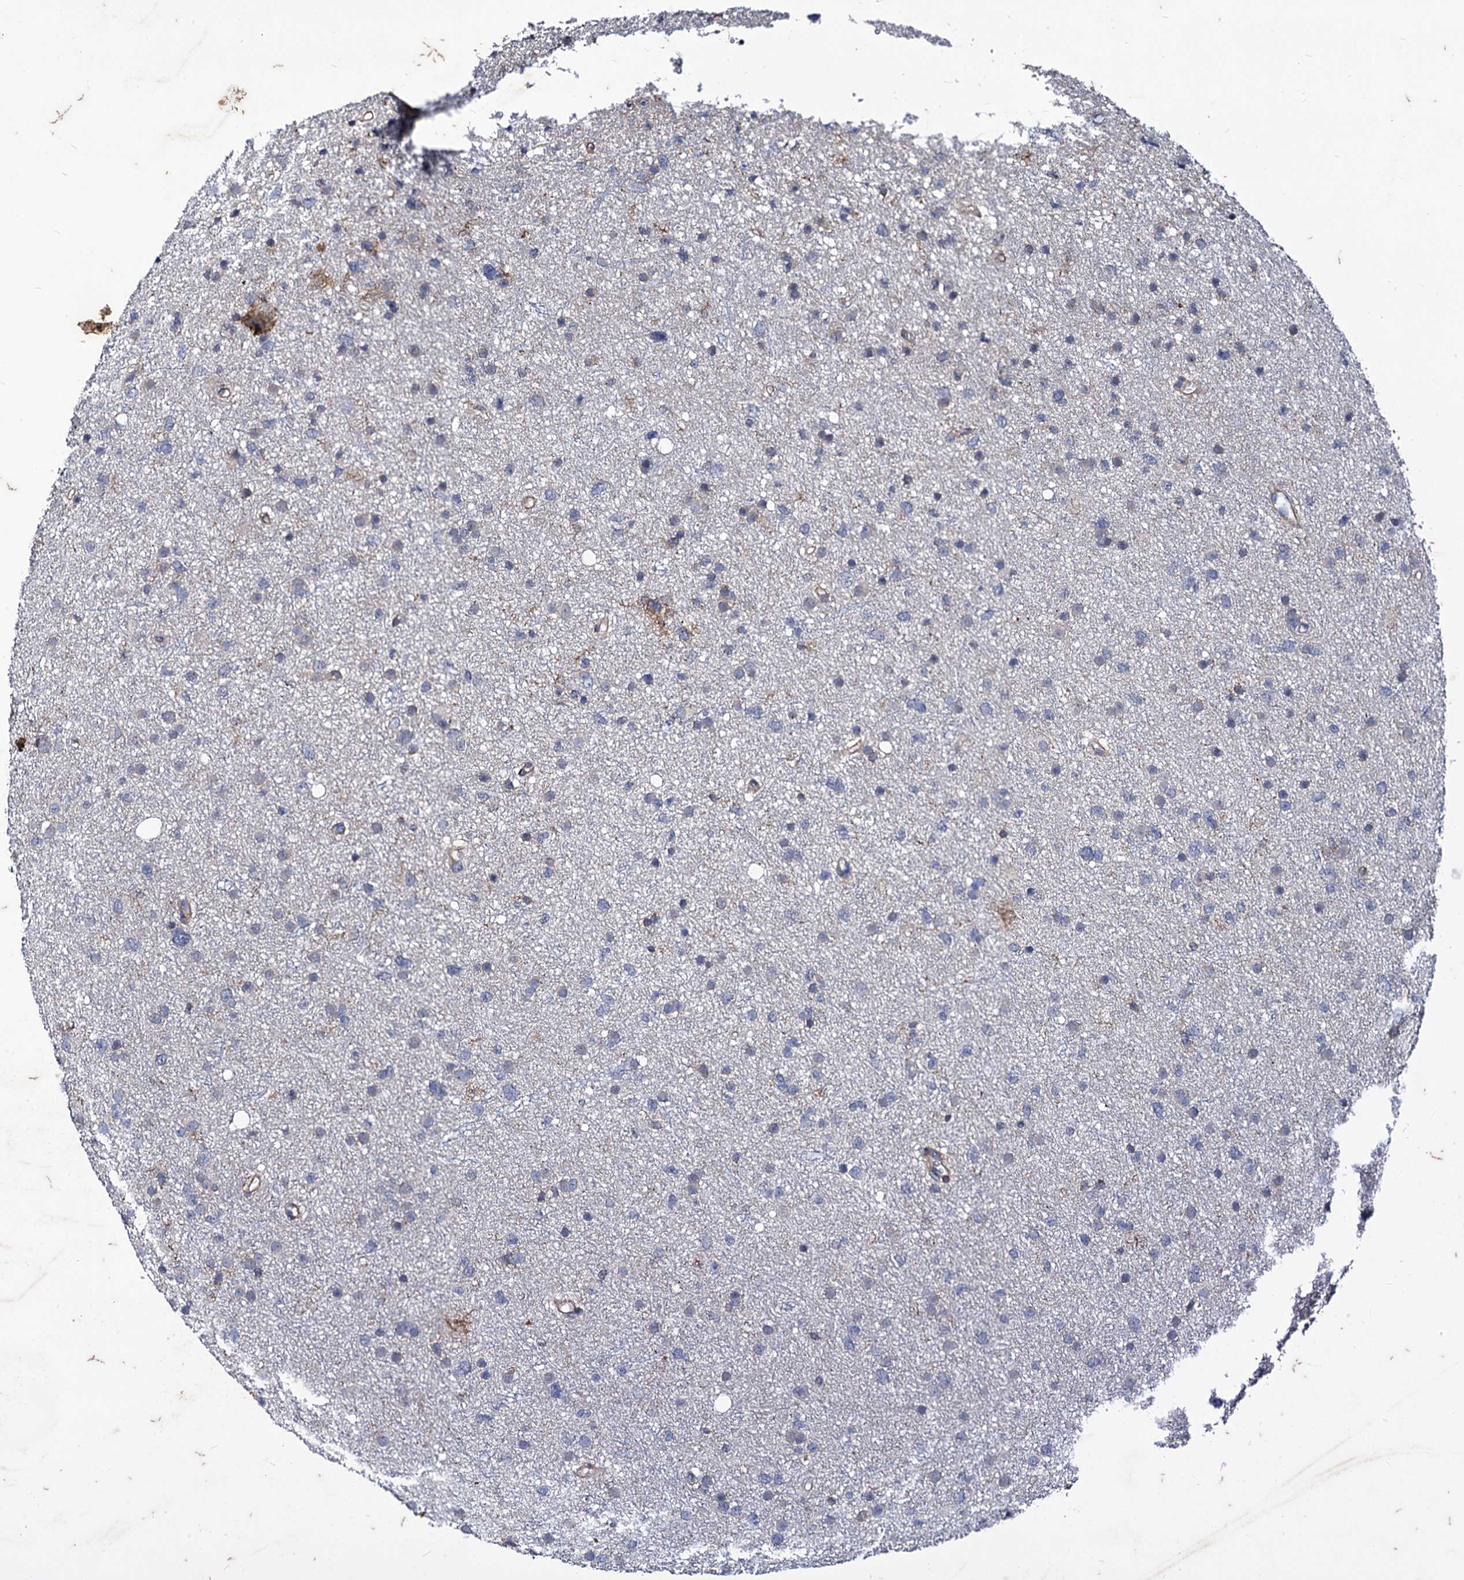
{"staining": {"intensity": "negative", "quantity": "none", "location": "none"}, "tissue": "glioma", "cell_type": "Tumor cells", "image_type": "cancer", "snomed": [{"axis": "morphology", "description": "Glioma, malignant, Low grade"}, {"axis": "topography", "description": "Cerebral cortex"}], "caption": "IHC histopathology image of neoplastic tissue: human glioma stained with DAB (3,3'-diaminobenzidine) reveals no significant protein expression in tumor cells. (IHC, brightfield microscopy, high magnification).", "gene": "AXL", "patient": {"sex": "female", "age": 39}}